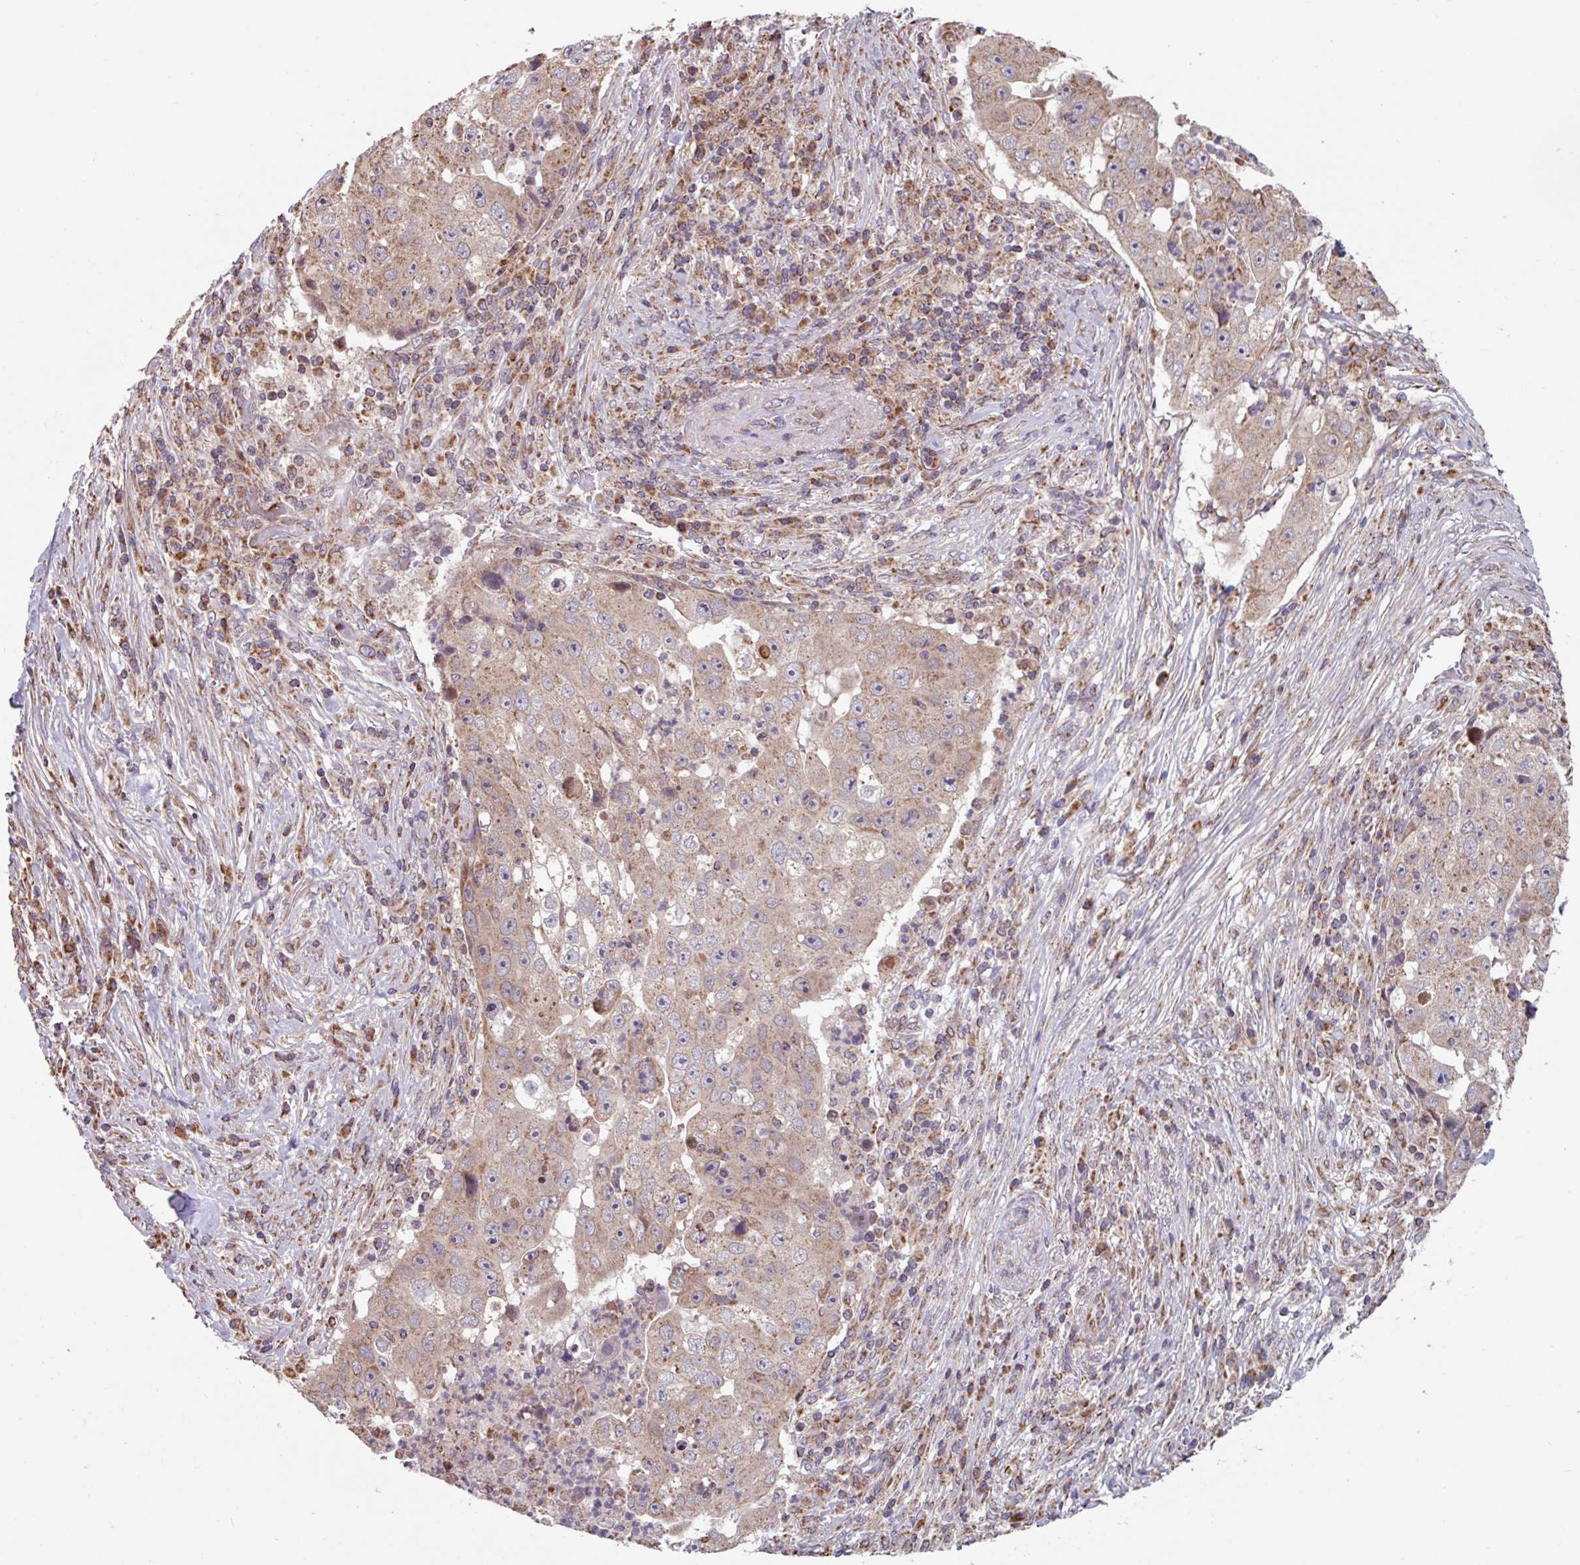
{"staining": {"intensity": "weak", "quantity": ">75%", "location": "cytoplasmic/membranous"}, "tissue": "lung cancer", "cell_type": "Tumor cells", "image_type": "cancer", "snomed": [{"axis": "morphology", "description": "Squamous cell carcinoma, NOS"}, {"axis": "topography", "description": "Lung"}], "caption": "Approximately >75% of tumor cells in human squamous cell carcinoma (lung) reveal weak cytoplasmic/membranous protein staining as visualized by brown immunohistochemical staining.", "gene": "COX7C", "patient": {"sex": "male", "age": 64}}